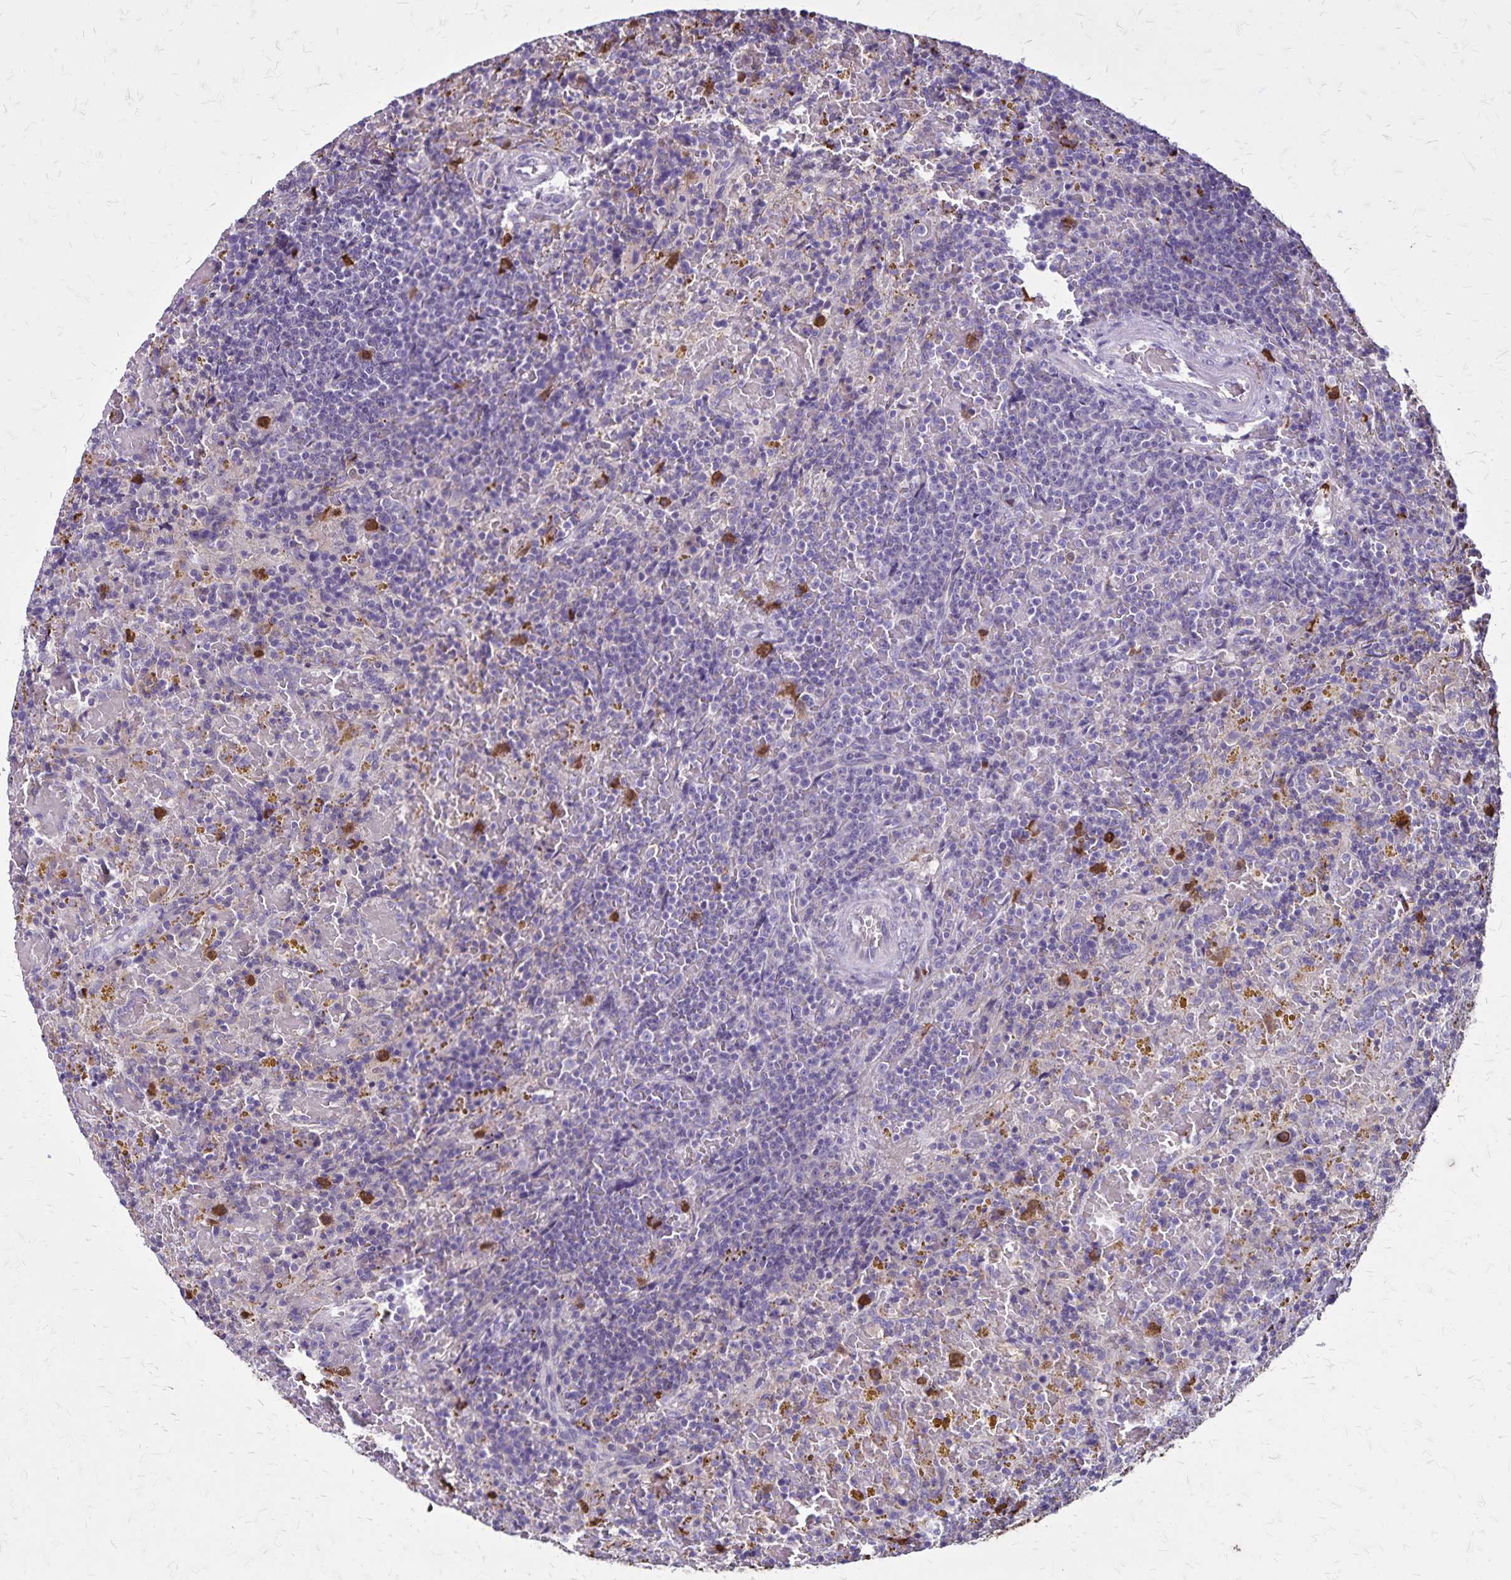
{"staining": {"intensity": "negative", "quantity": "none", "location": "none"}, "tissue": "lymphoma", "cell_type": "Tumor cells", "image_type": "cancer", "snomed": [{"axis": "morphology", "description": "Malignant lymphoma, non-Hodgkin's type, Low grade"}, {"axis": "topography", "description": "Spleen"}], "caption": "This is a photomicrograph of IHC staining of low-grade malignant lymphoma, non-Hodgkin's type, which shows no positivity in tumor cells.", "gene": "ULBP3", "patient": {"sex": "female", "age": 65}}